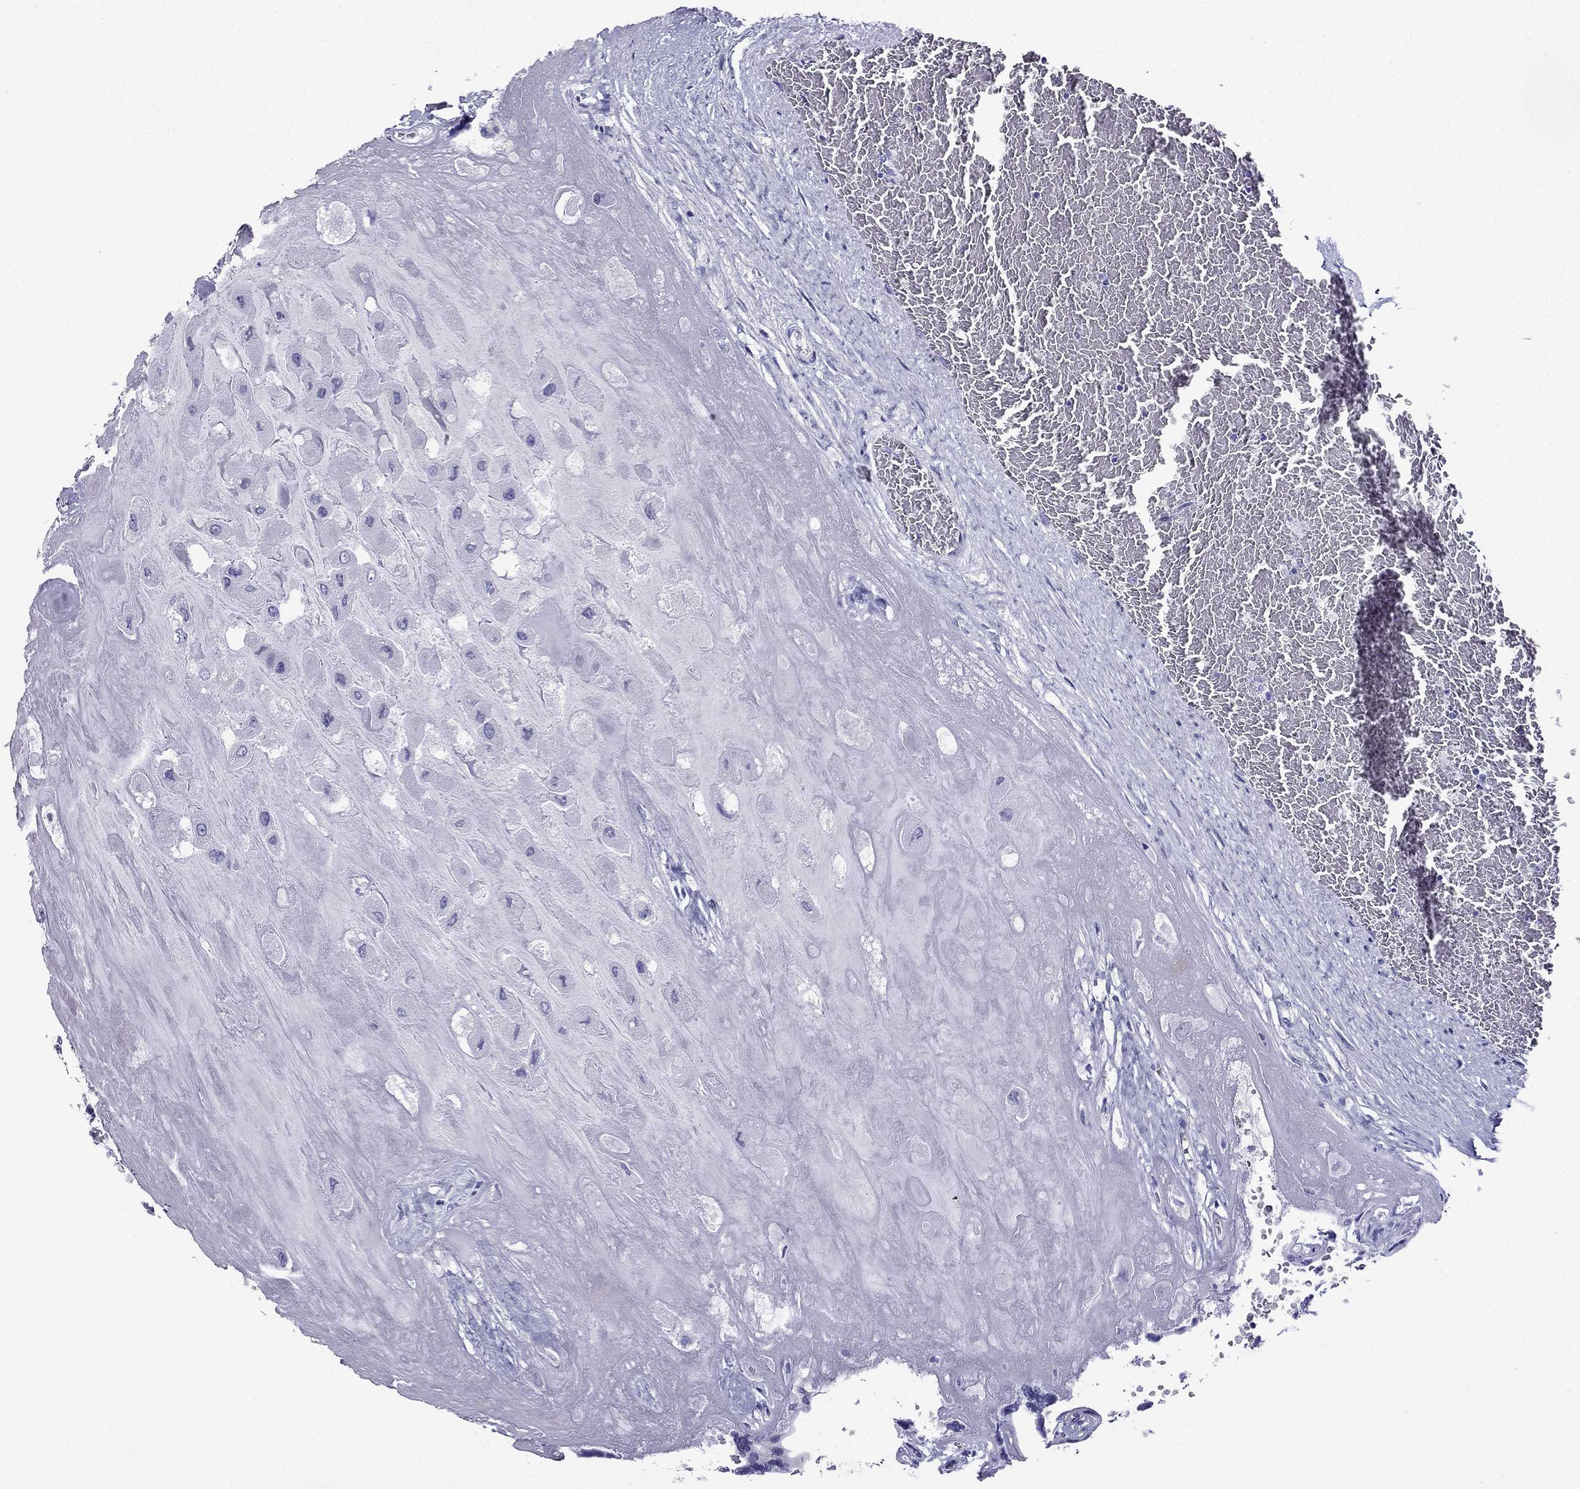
{"staining": {"intensity": "negative", "quantity": "none", "location": "none"}, "tissue": "placenta", "cell_type": "Decidual cells", "image_type": "normal", "snomed": [{"axis": "morphology", "description": "Normal tissue, NOS"}, {"axis": "topography", "description": "Placenta"}], "caption": "High magnification brightfield microscopy of benign placenta stained with DAB (3,3'-diaminobenzidine) (brown) and counterstained with hematoxylin (blue): decidual cells show no significant expression. Nuclei are stained in blue.", "gene": "ARR3", "patient": {"sex": "female", "age": 32}}